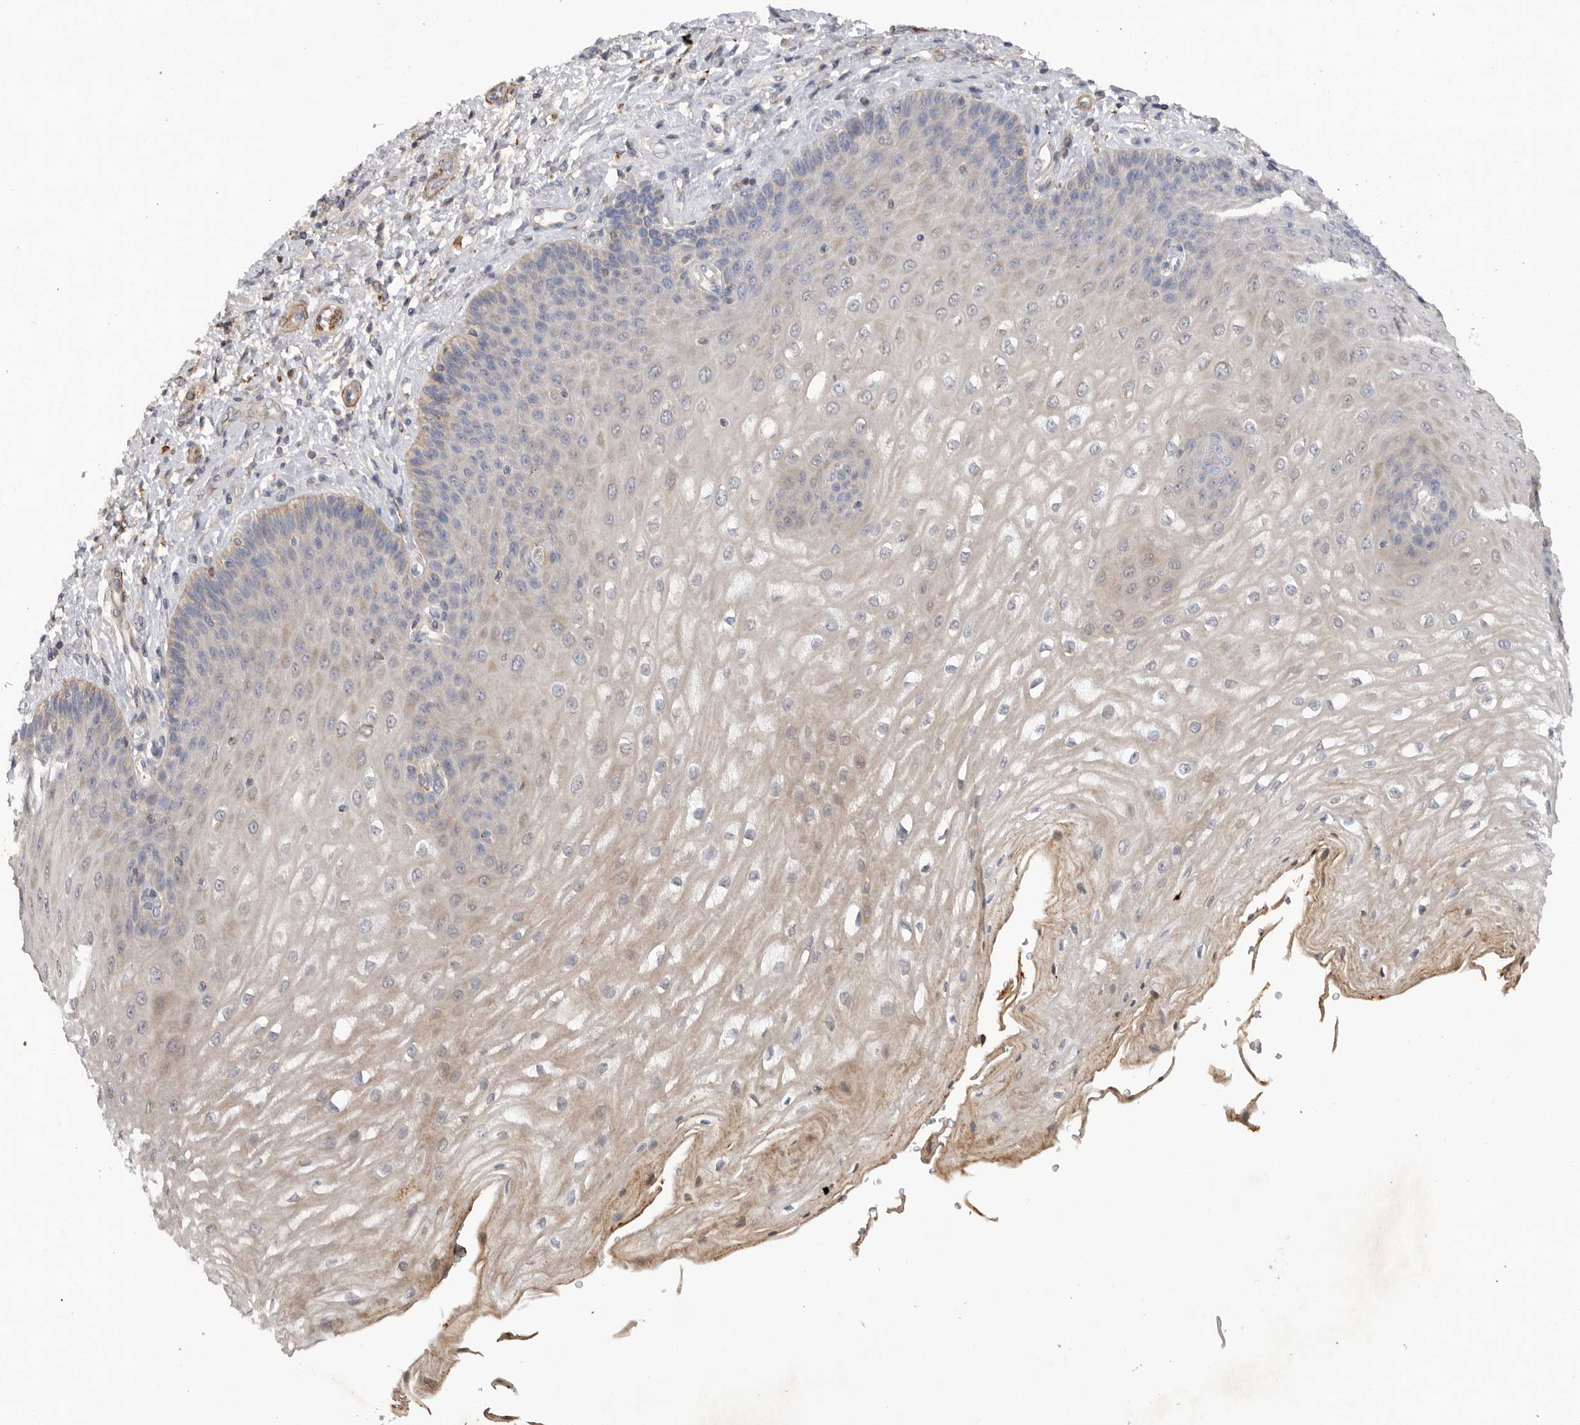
{"staining": {"intensity": "moderate", "quantity": "<25%", "location": "cytoplasmic/membranous"}, "tissue": "esophagus", "cell_type": "Squamous epithelial cells", "image_type": "normal", "snomed": [{"axis": "morphology", "description": "Normal tissue, NOS"}, {"axis": "topography", "description": "Esophagus"}], "caption": "Moderate cytoplasmic/membranous protein positivity is seen in approximately <25% of squamous epithelial cells in esophagus. (IHC, brightfield microscopy, high magnification).", "gene": "GNE", "patient": {"sex": "male", "age": 54}}